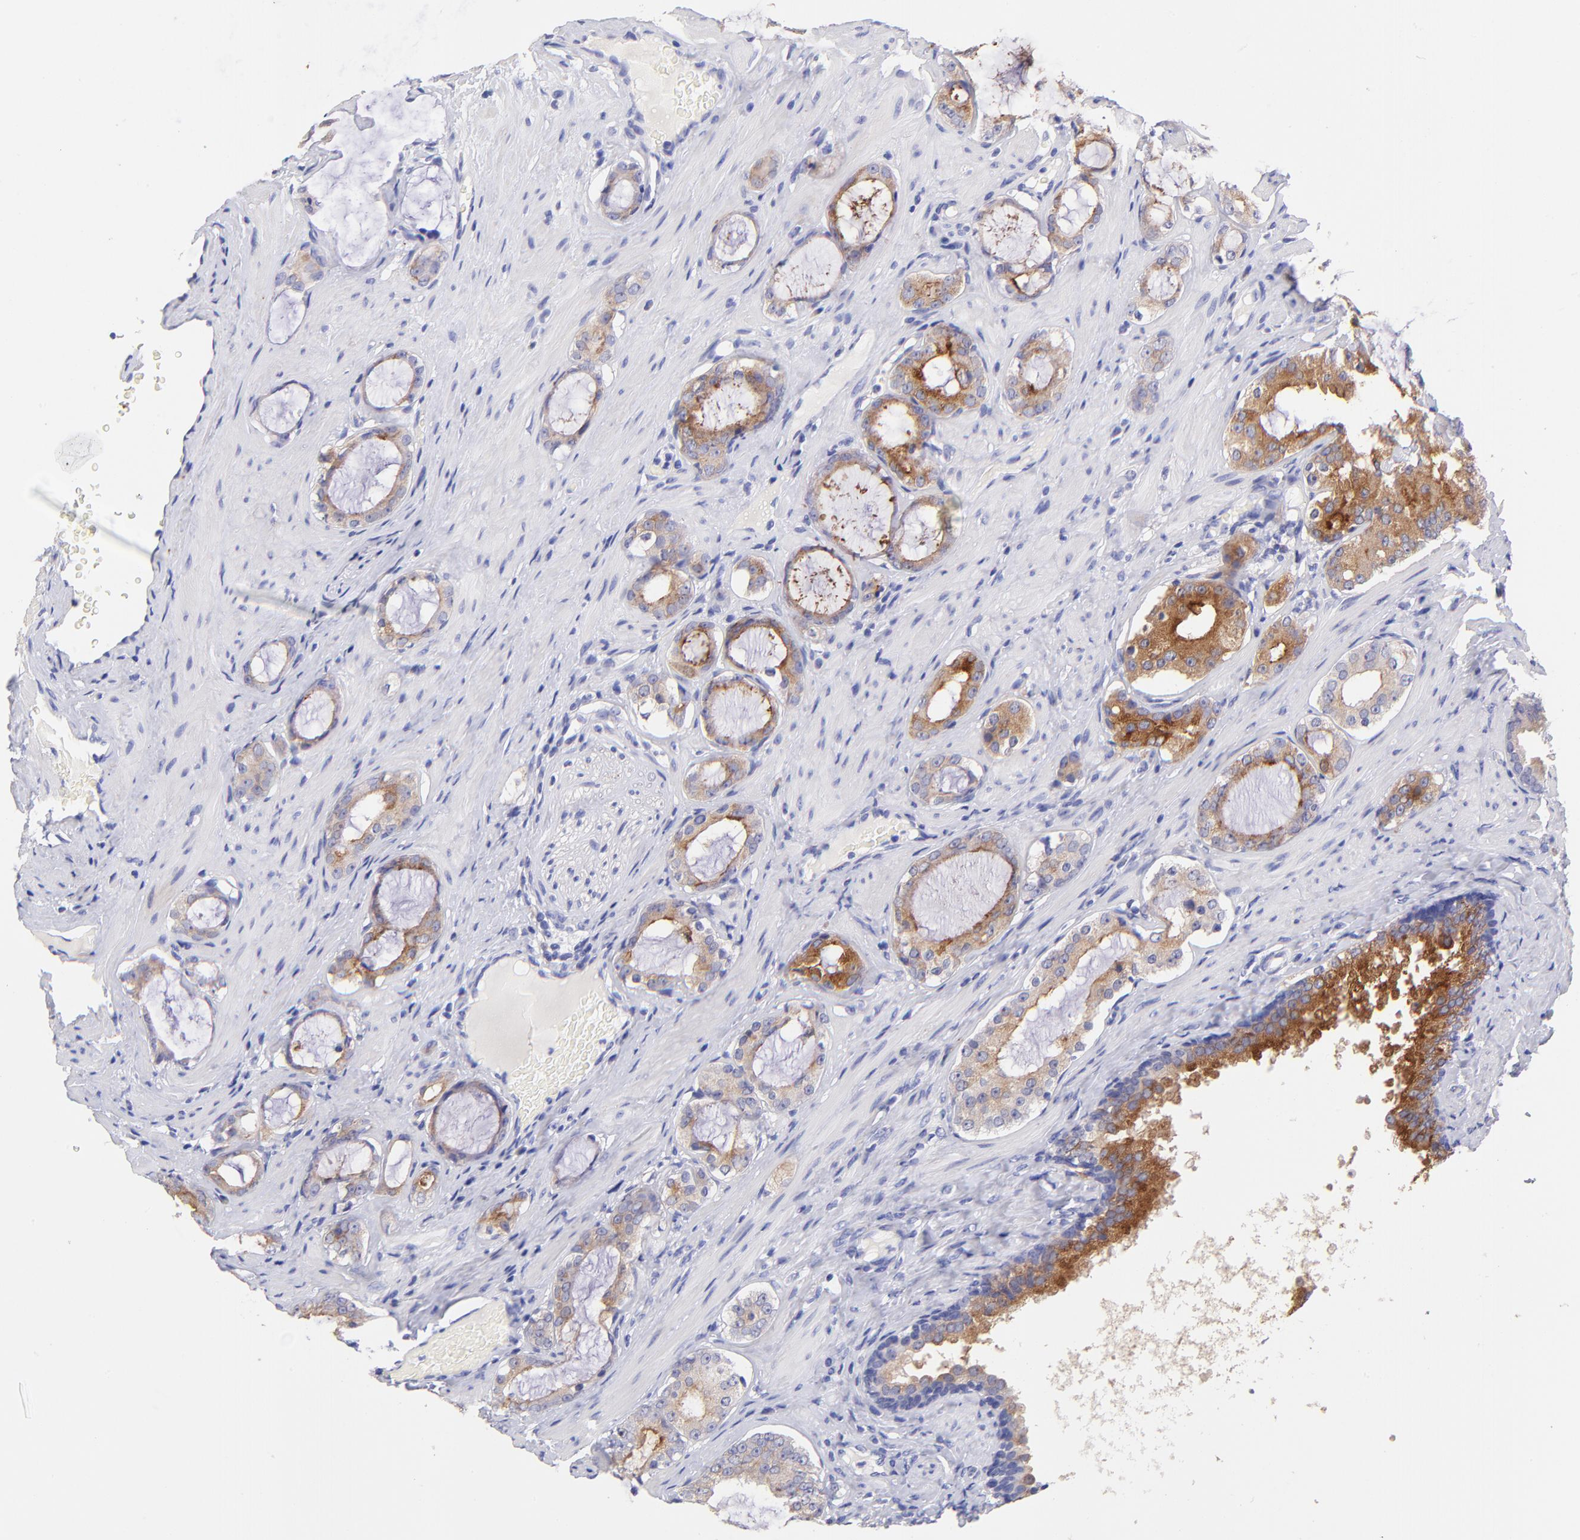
{"staining": {"intensity": "weak", "quantity": ">75%", "location": "cytoplasmic/membranous"}, "tissue": "prostate cancer", "cell_type": "Tumor cells", "image_type": "cancer", "snomed": [{"axis": "morphology", "description": "Adenocarcinoma, Medium grade"}, {"axis": "topography", "description": "Prostate"}], "caption": "Prostate adenocarcinoma (medium-grade) stained for a protein exhibits weak cytoplasmic/membranous positivity in tumor cells.", "gene": "RAB3B", "patient": {"sex": "male", "age": 73}}